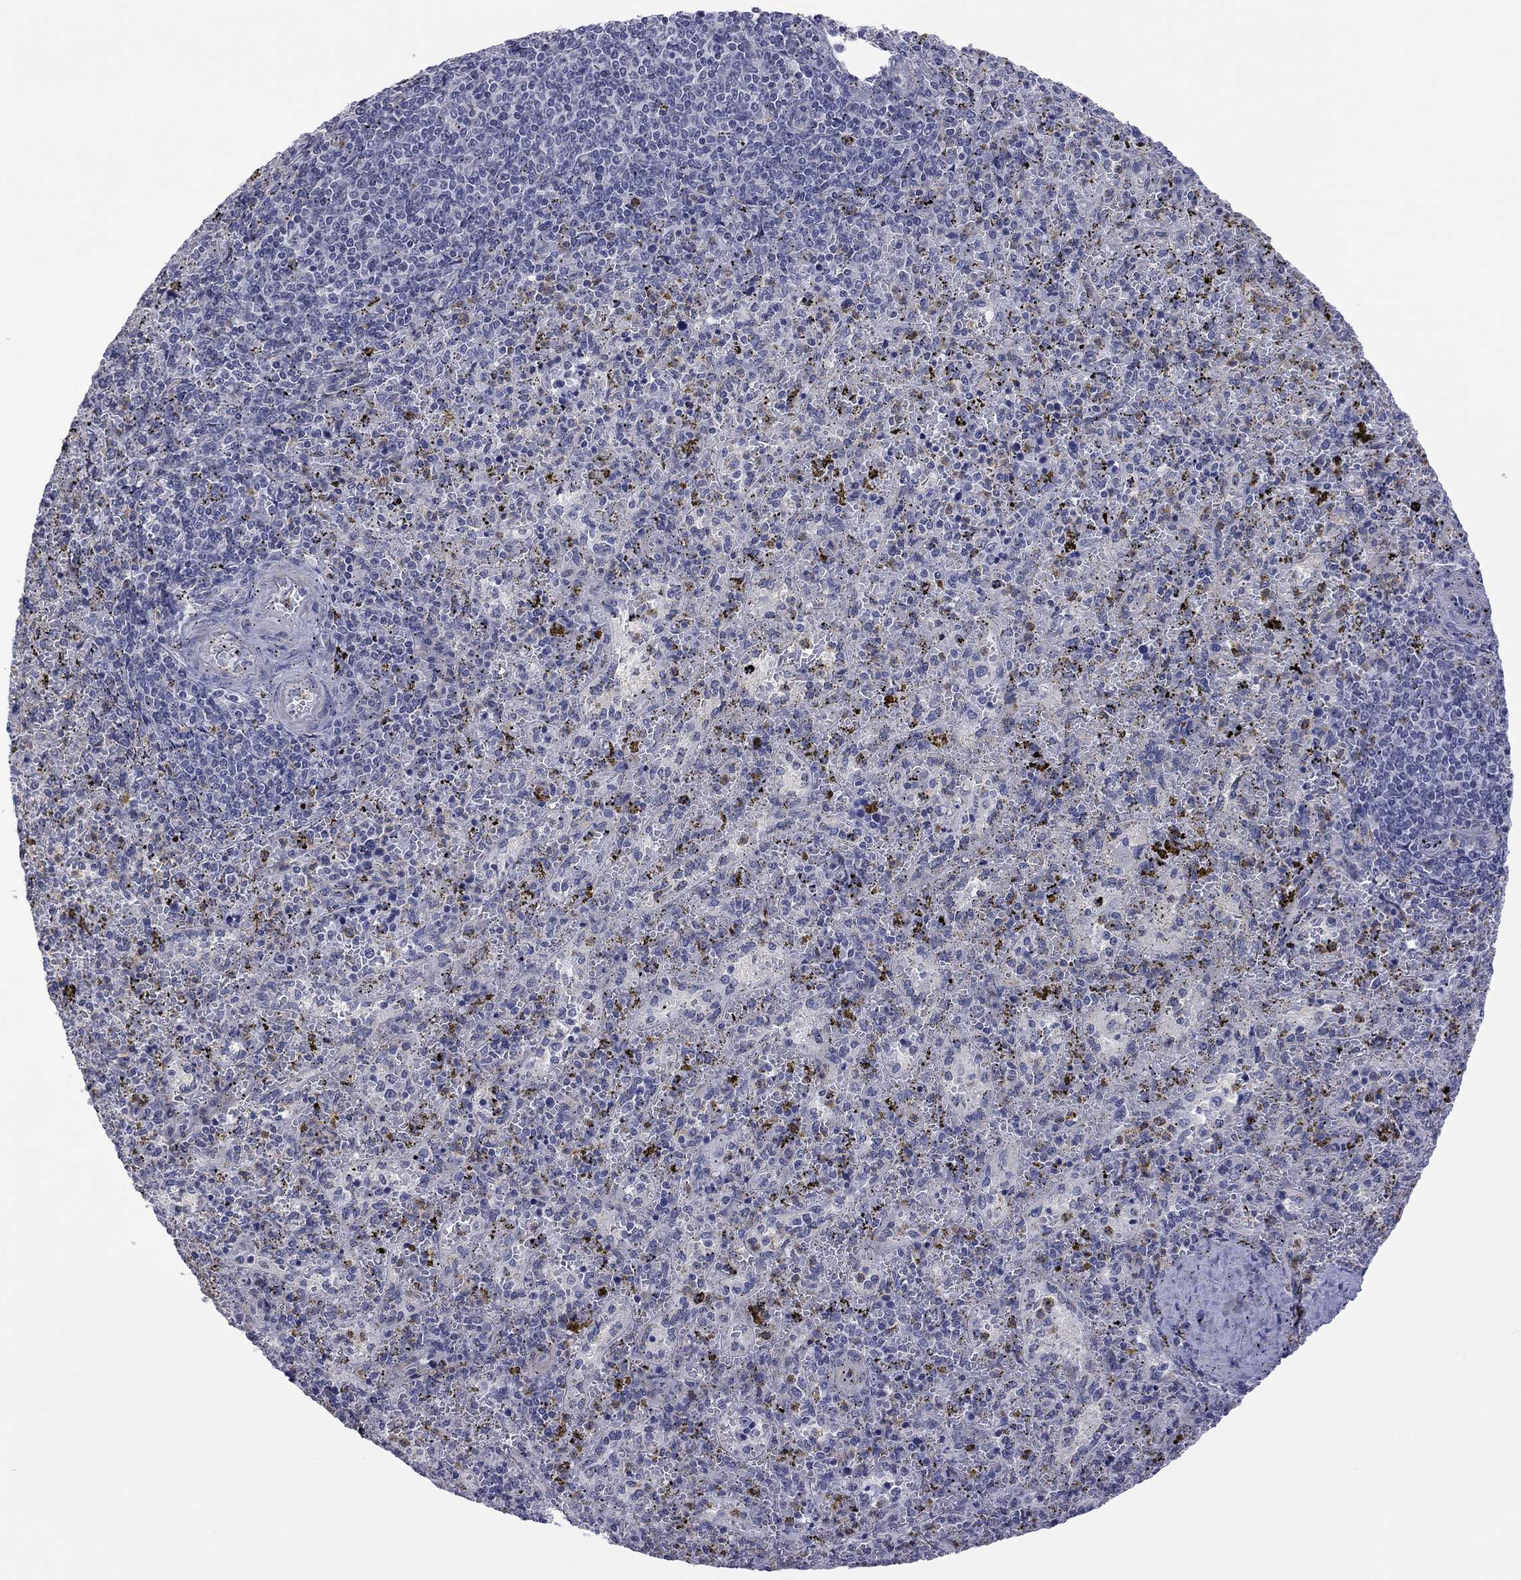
{"staining": {"intensity": "weak", "quantity": "<25%", "location": "cytoplasmic/membranous"}, "tissue": "spleen", "cell_type": "Cells in red pulp", "image_type": "normal", "snomed": [{"axis": "morphology", "description": "Normal tissue, NOS"}, {"axis": "topography", "description": "Spleen"}], "caption": "DAB immunohistochemical staining of normal spleen exhibits no significant expression in cells in red pulp. (DAB immunohistochemistry (IHC) with hematoxylin counter stain).", "gene": "POU5F2", "patient": {"sex": "female", "age": 50}}